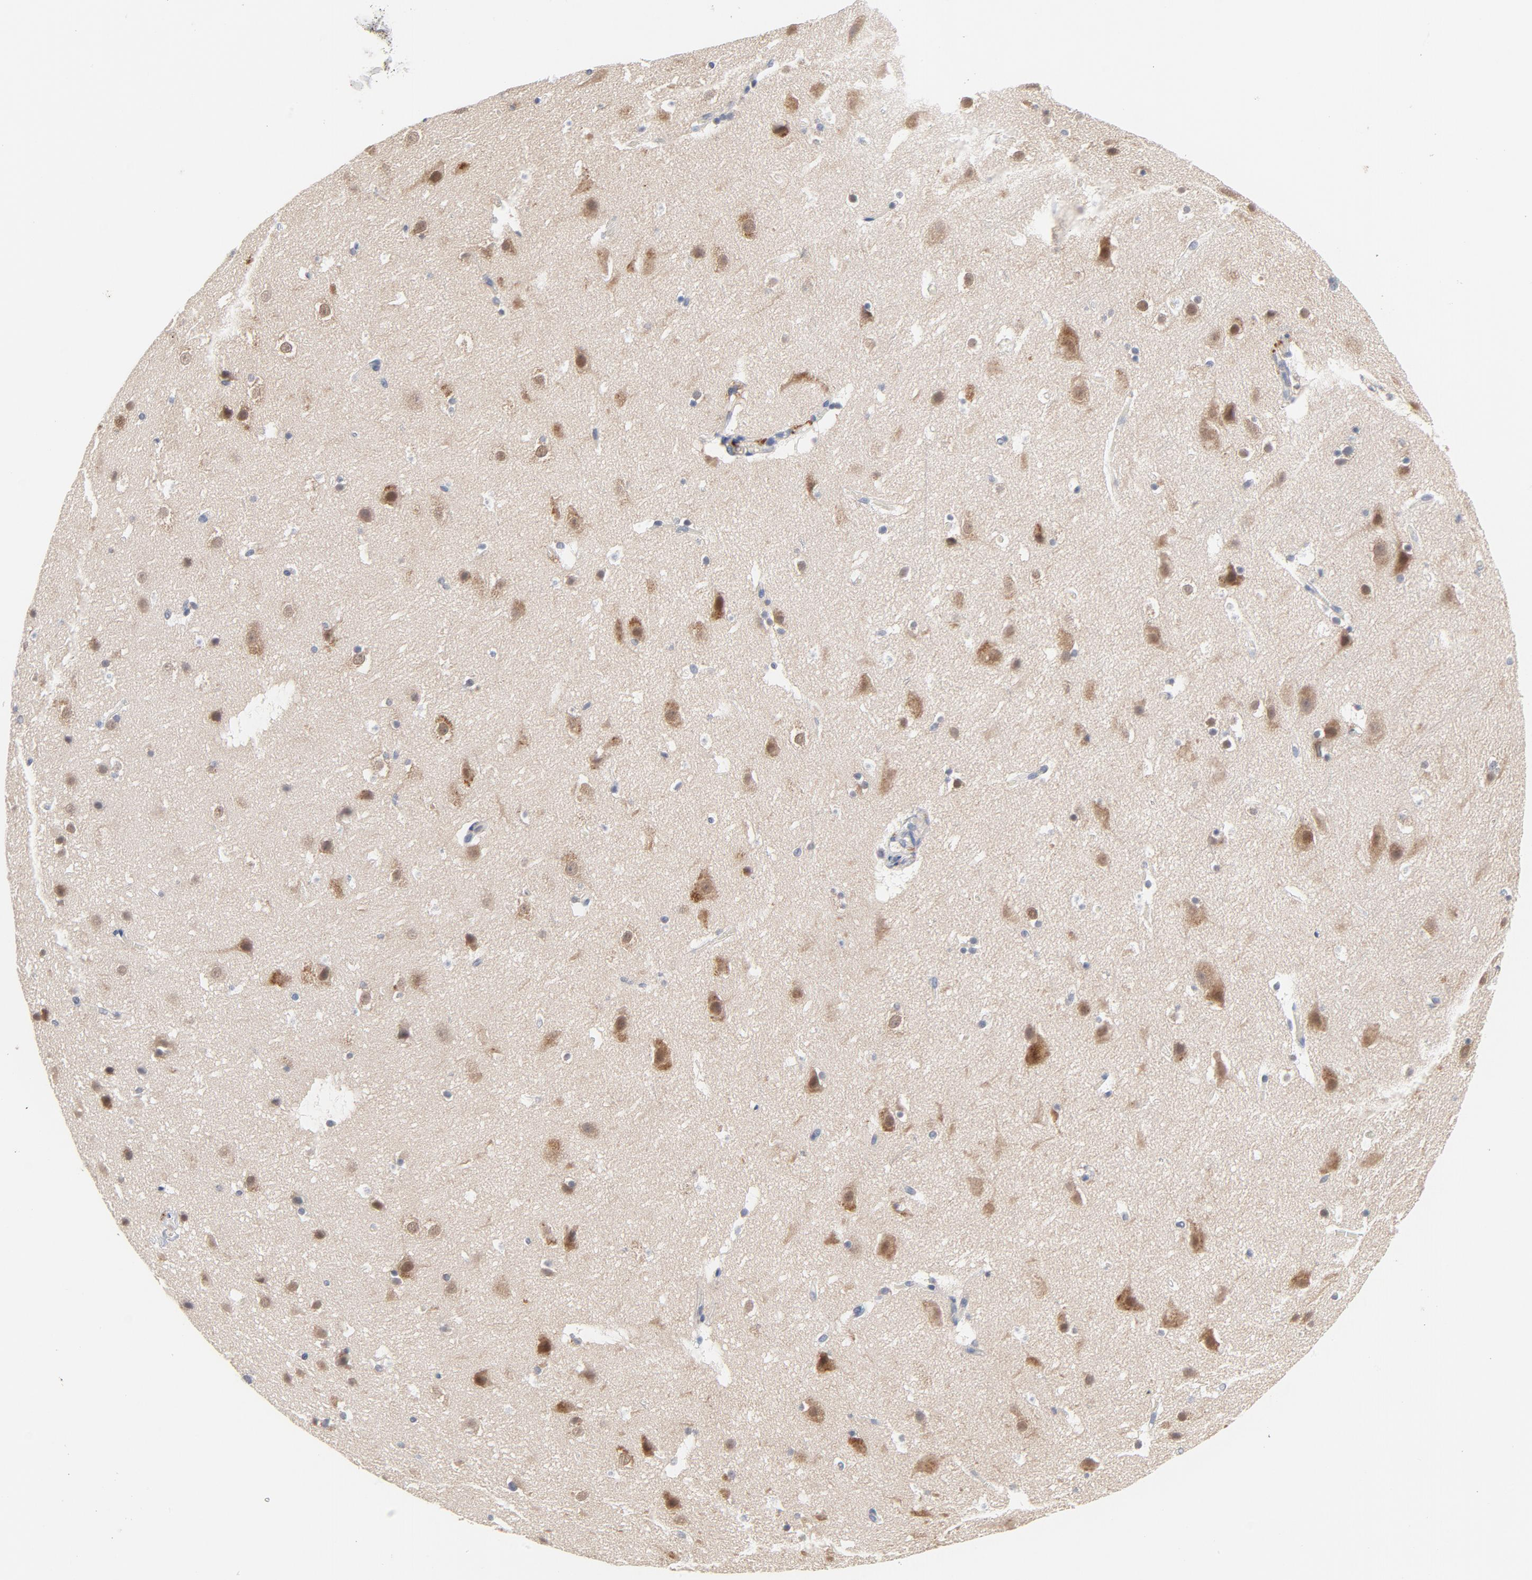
{"staining": {"intensity": "negative", "quantity": "none", "location": "none"}, "tissue": "cerebral cortex", "cell_type": "Endothelial cells", "image_type": "normal", "snomed": [{"axis": "morphology", "description": "Normal tissue, NOS"}, {"axis": "topography", "description": "Cerebral cortex"}], "caption": "A histopathology image of cerebral cortex stained for a protein exhibits no brown staining in endothelial cells.", "gene": "UBL4A", "patient": {"sex": "male", "age": 45}}